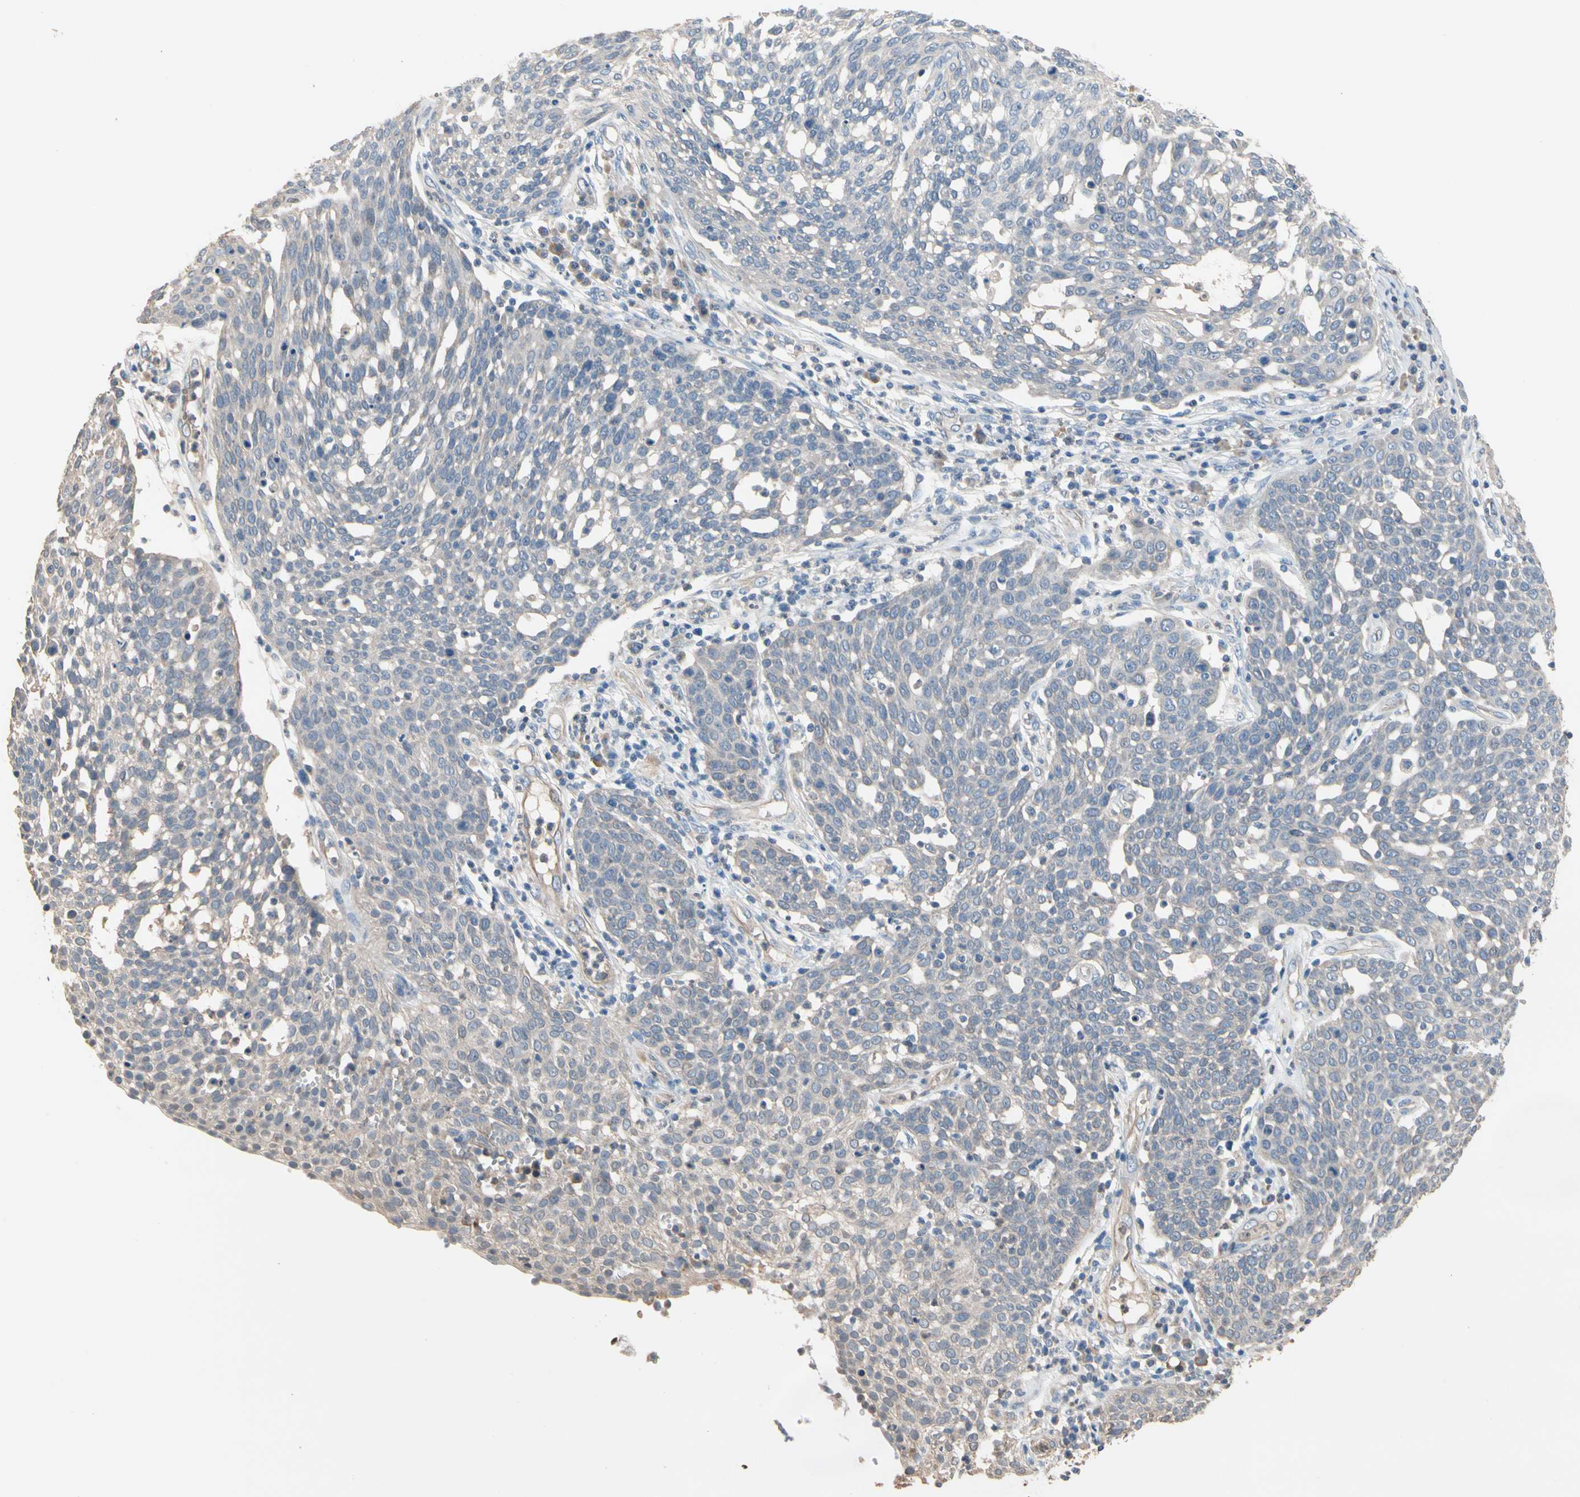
{"staining": {"intensity": "negative", "quantity": "none", "location": "none"}, "tissue": "cervical cancer", "cell_type": "Tumor cells", "image_type": "cancer", "snomed": [{"axis": "morphology", "description": "Squamous cell carcinoma, NOS"}, {"axis": "topography", "description": "Cervix"}], "caption": "This is an immunohistochemistry micrograph of human cervical squamous cell carcinoma. There is no staining in tumor cells.", "gene": "BBOX1", "patient": {"sex": "female", "age": 34}}